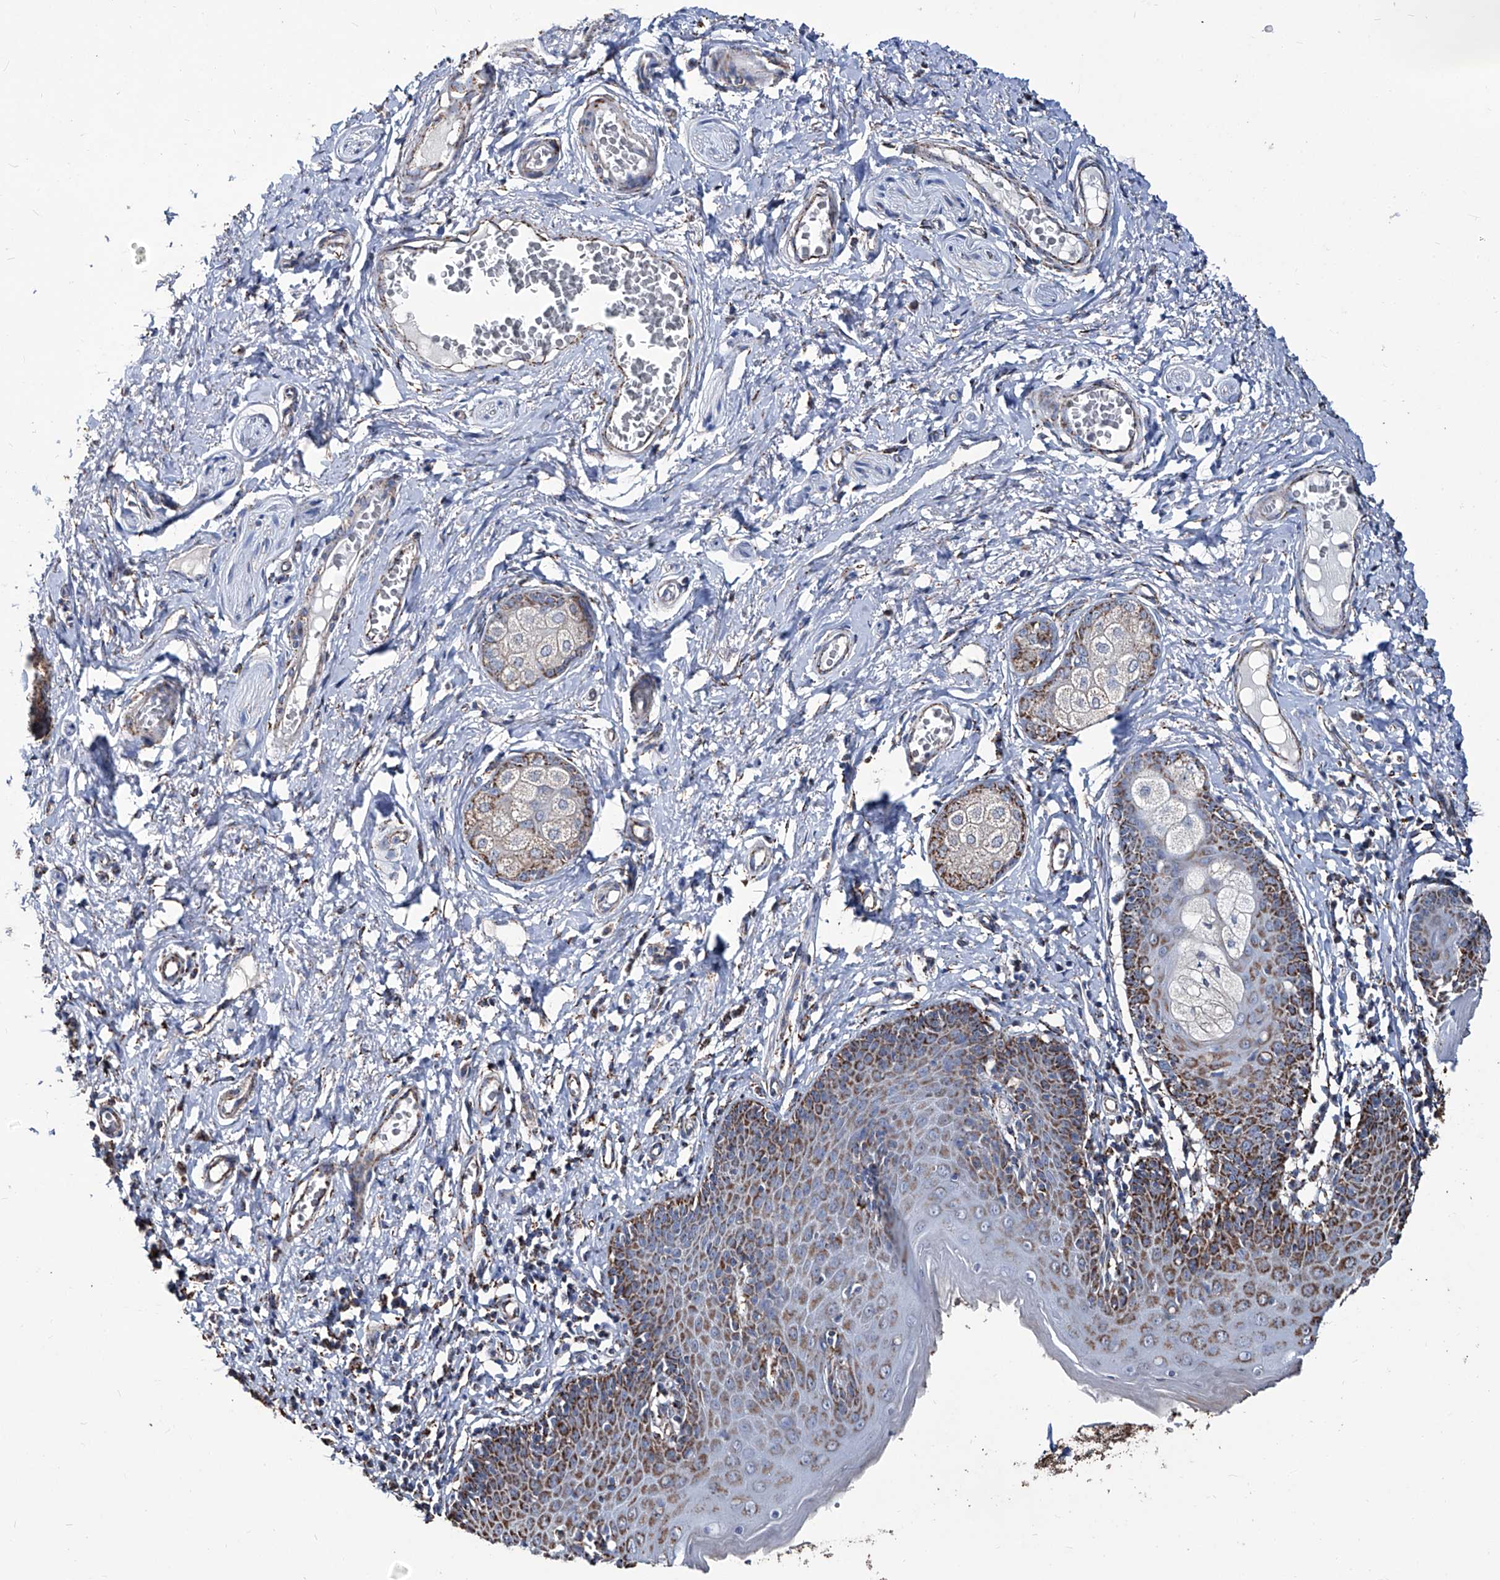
{"staining": {"intensity": "moderate", "quantity": ">75%", "location": "cytoplasmic/membranous"}, "tissue": "skin", "cell_type": "Epidermal cells", "image_type": "normal", "snomed": [{"axis": "morphology", "description": "Normal tissue, NOS"}, {"axis": "topography", "description": "Vulva"}], "caption": "Protein staining by immunohistochemistry (IHC) demonstrates moderate cytoplasmic/membranous staining in about >75% of epidermal cells in unremarkable skin. The staining was performed using DAB to visualize the protein expression in brown, while the nuclei were stained in blue with hematoxylin (Magnification: 20x).", "gene": "NHS", "patient": {"sex": "female", "age": 66}}